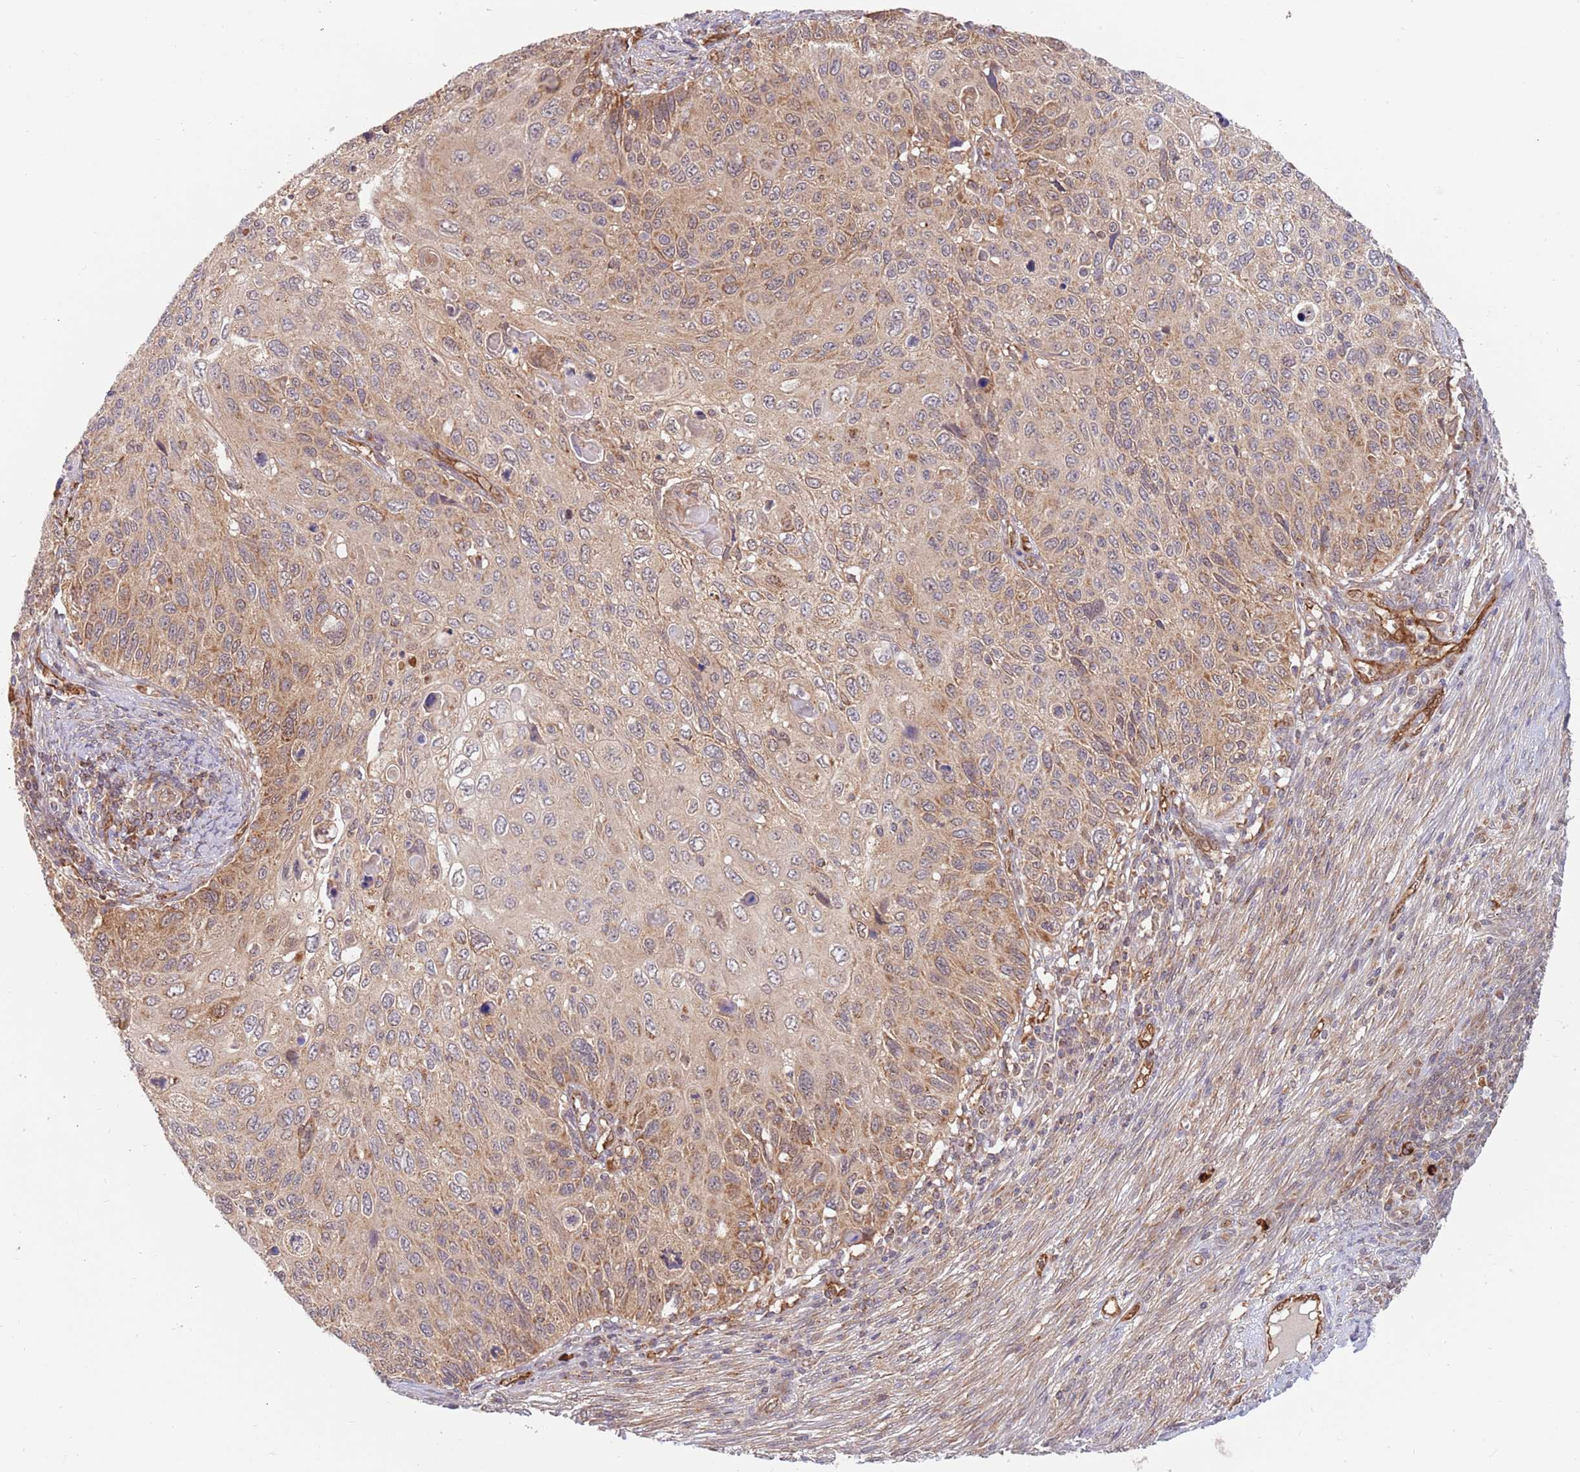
{"staining": {"intensity": "moderate", "quantity": "25%-75%", "location": "cytoplasmic/membranous"}, "tissue": "cervical cancer", "cell_type": "Tumor cells", "image_type": "cancer", "snomed": [{"axis": "morphology", "description": "Squamous cell carcinoma, NOS"}, {"axis": "topography", "description": "Cervix"}], "caption": "Cervical cancer (squamous cell carcinoma) stained with immunohistochemistry (IHC) shows moderate cytoplasmic/membranous expression in approximately 25%-75% of tumor cells.", "gene": "GUK1", "patient": {"sex": "female", "age": 70}}